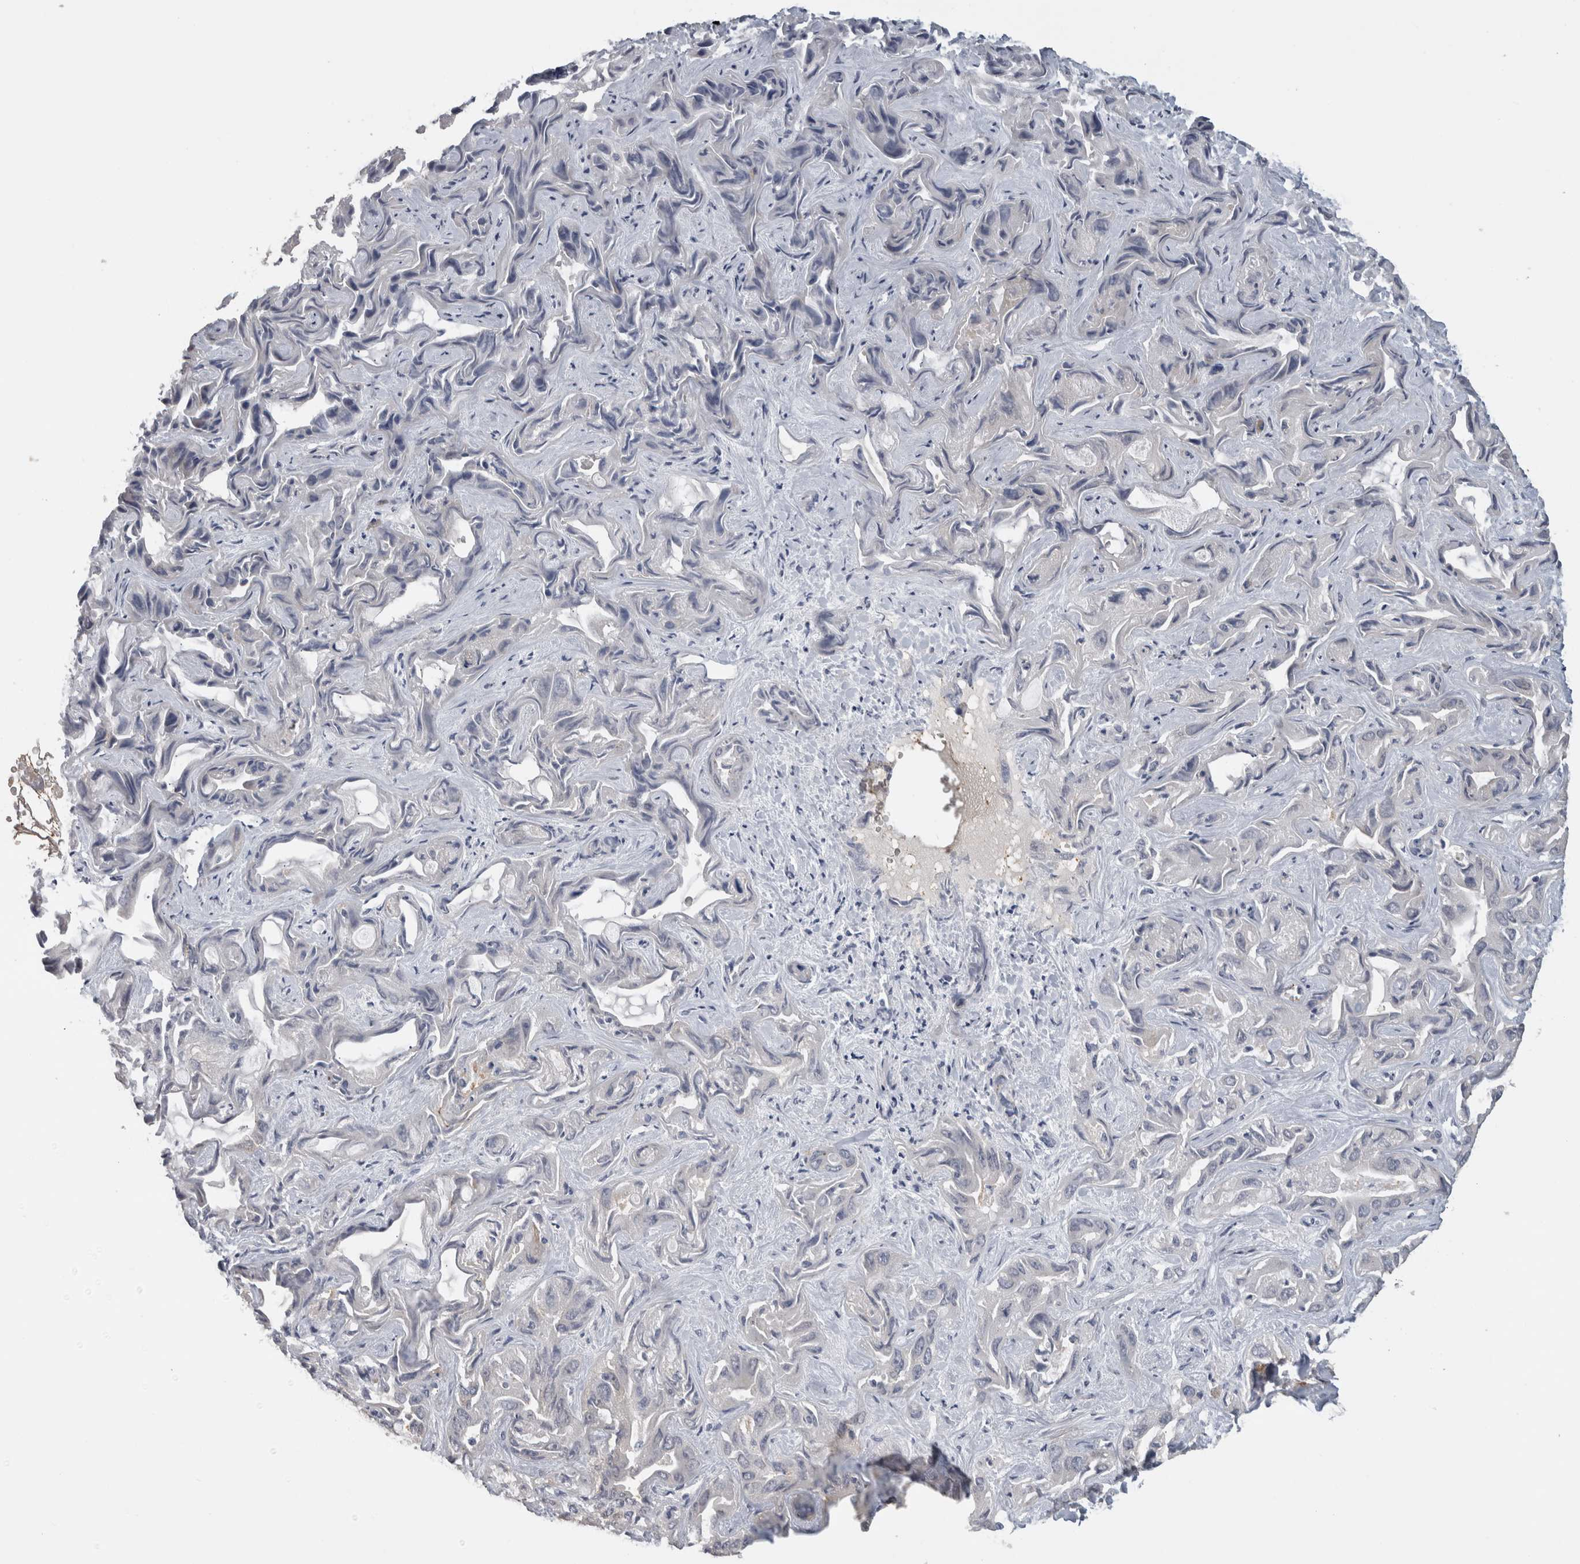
{"staining": {"intensity": "negative", "quantity": "none", "location": "none"}, "tissue": "liver cancer", "cell_type": "Tumor cells", "image_type": "cancer", "snomed": [{"axis": "morphology", "description": "Cholangiocarcinoma"}, {"axis": "topography", "description": "Liver"}], "caption": "This is an immunohistochemistry (IHC) histopathology image of human liver cancer. There is no expression in tumor cells.", "gene": "USH1G", "patient": {"sex": "female", "age": 52}}